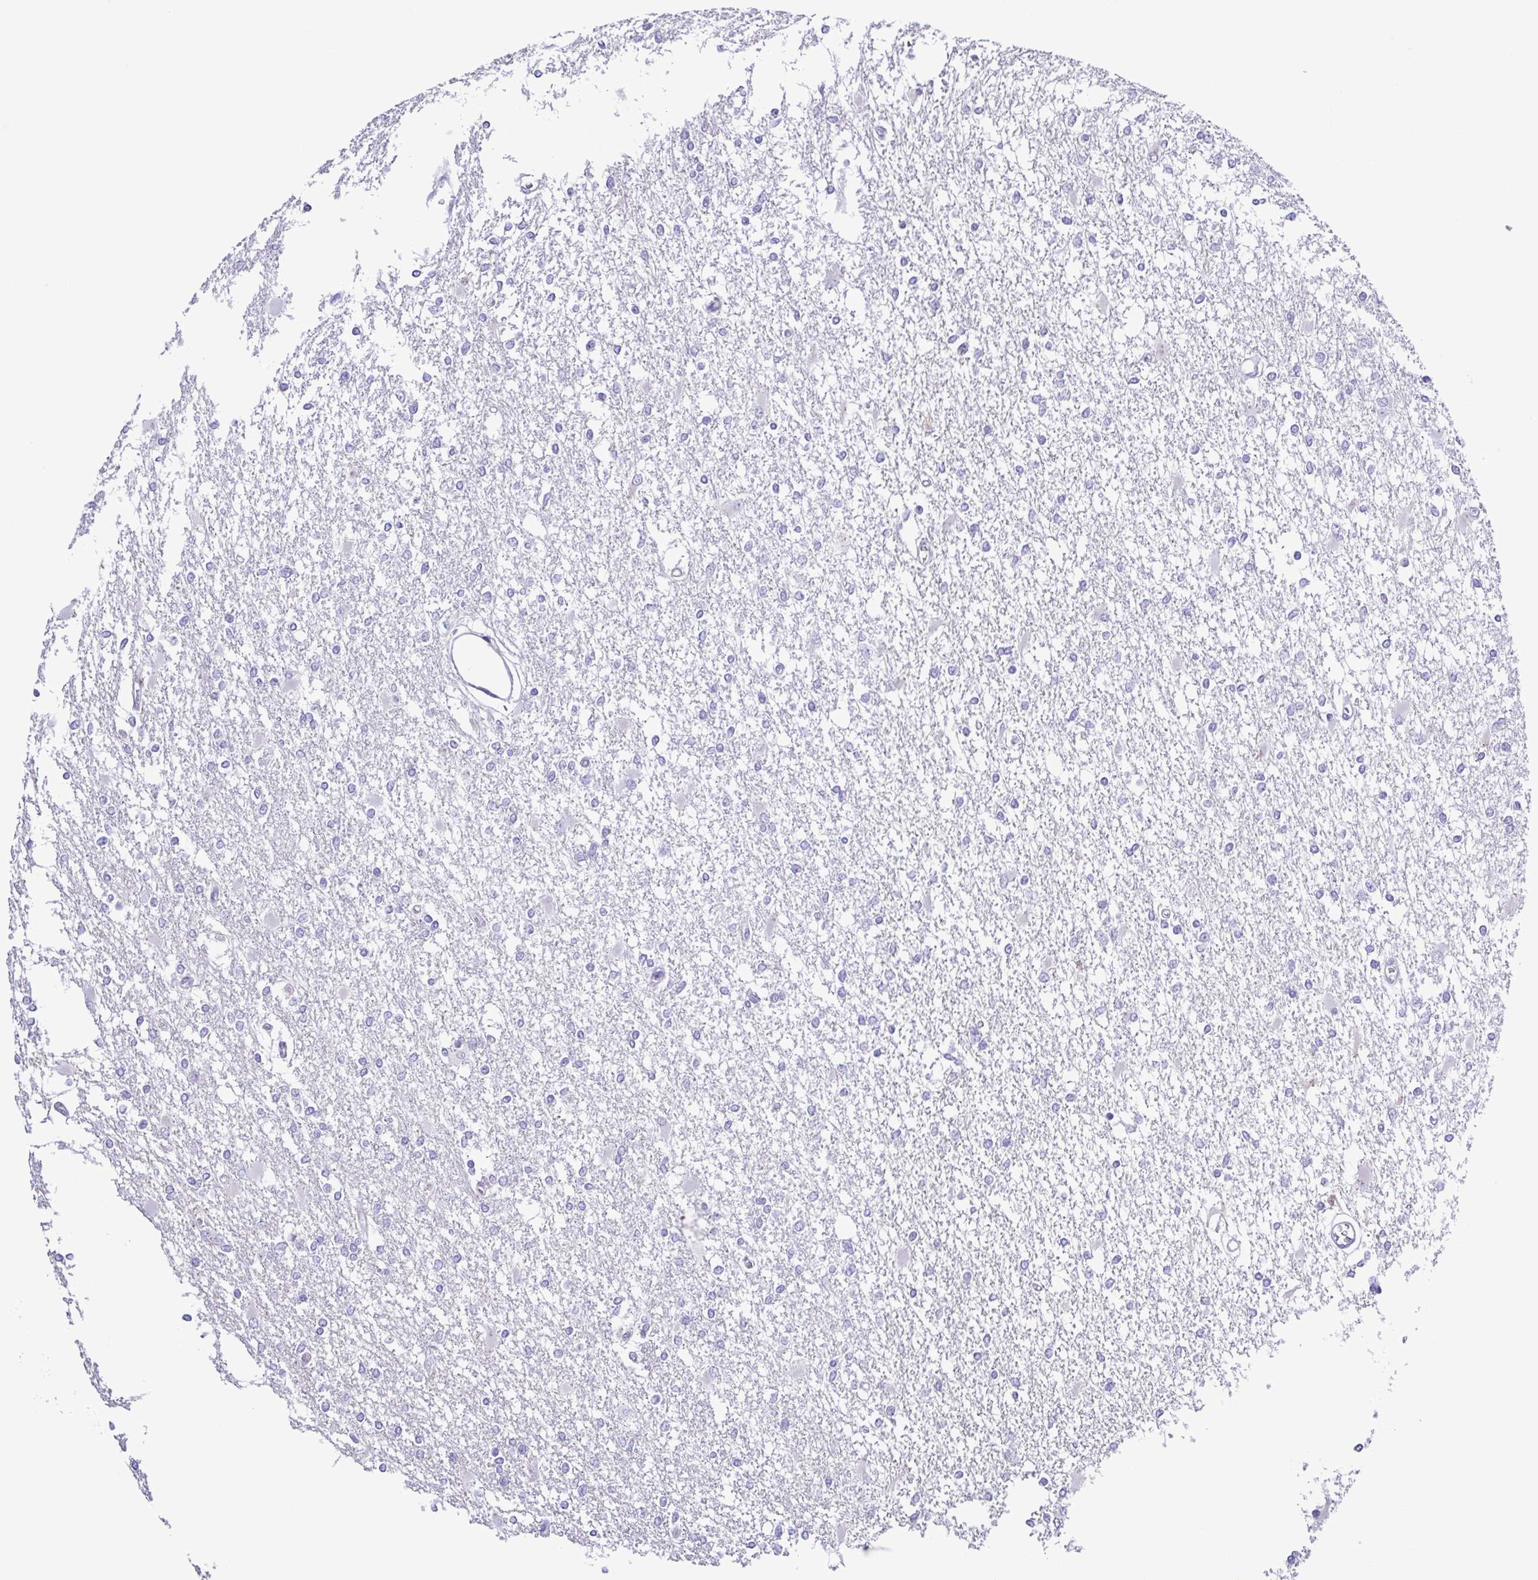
{"staining": {"intensity": "negative", "quantity": "none", "location": "none"}, "tissue": "glioma", "cell_type": "Tumor cells", "image_type": "cancer", "snomed": [{"axis": "morphology", "description": "Glioma, malignant, High grade"}, {"axis": "topography", "description": "Cerebral cortex"}], "caption": "Tumor cells are negative for protein expression in human glioma.", "gene": "GABBR2", "patient": {"sex": "male", "age": 79}}